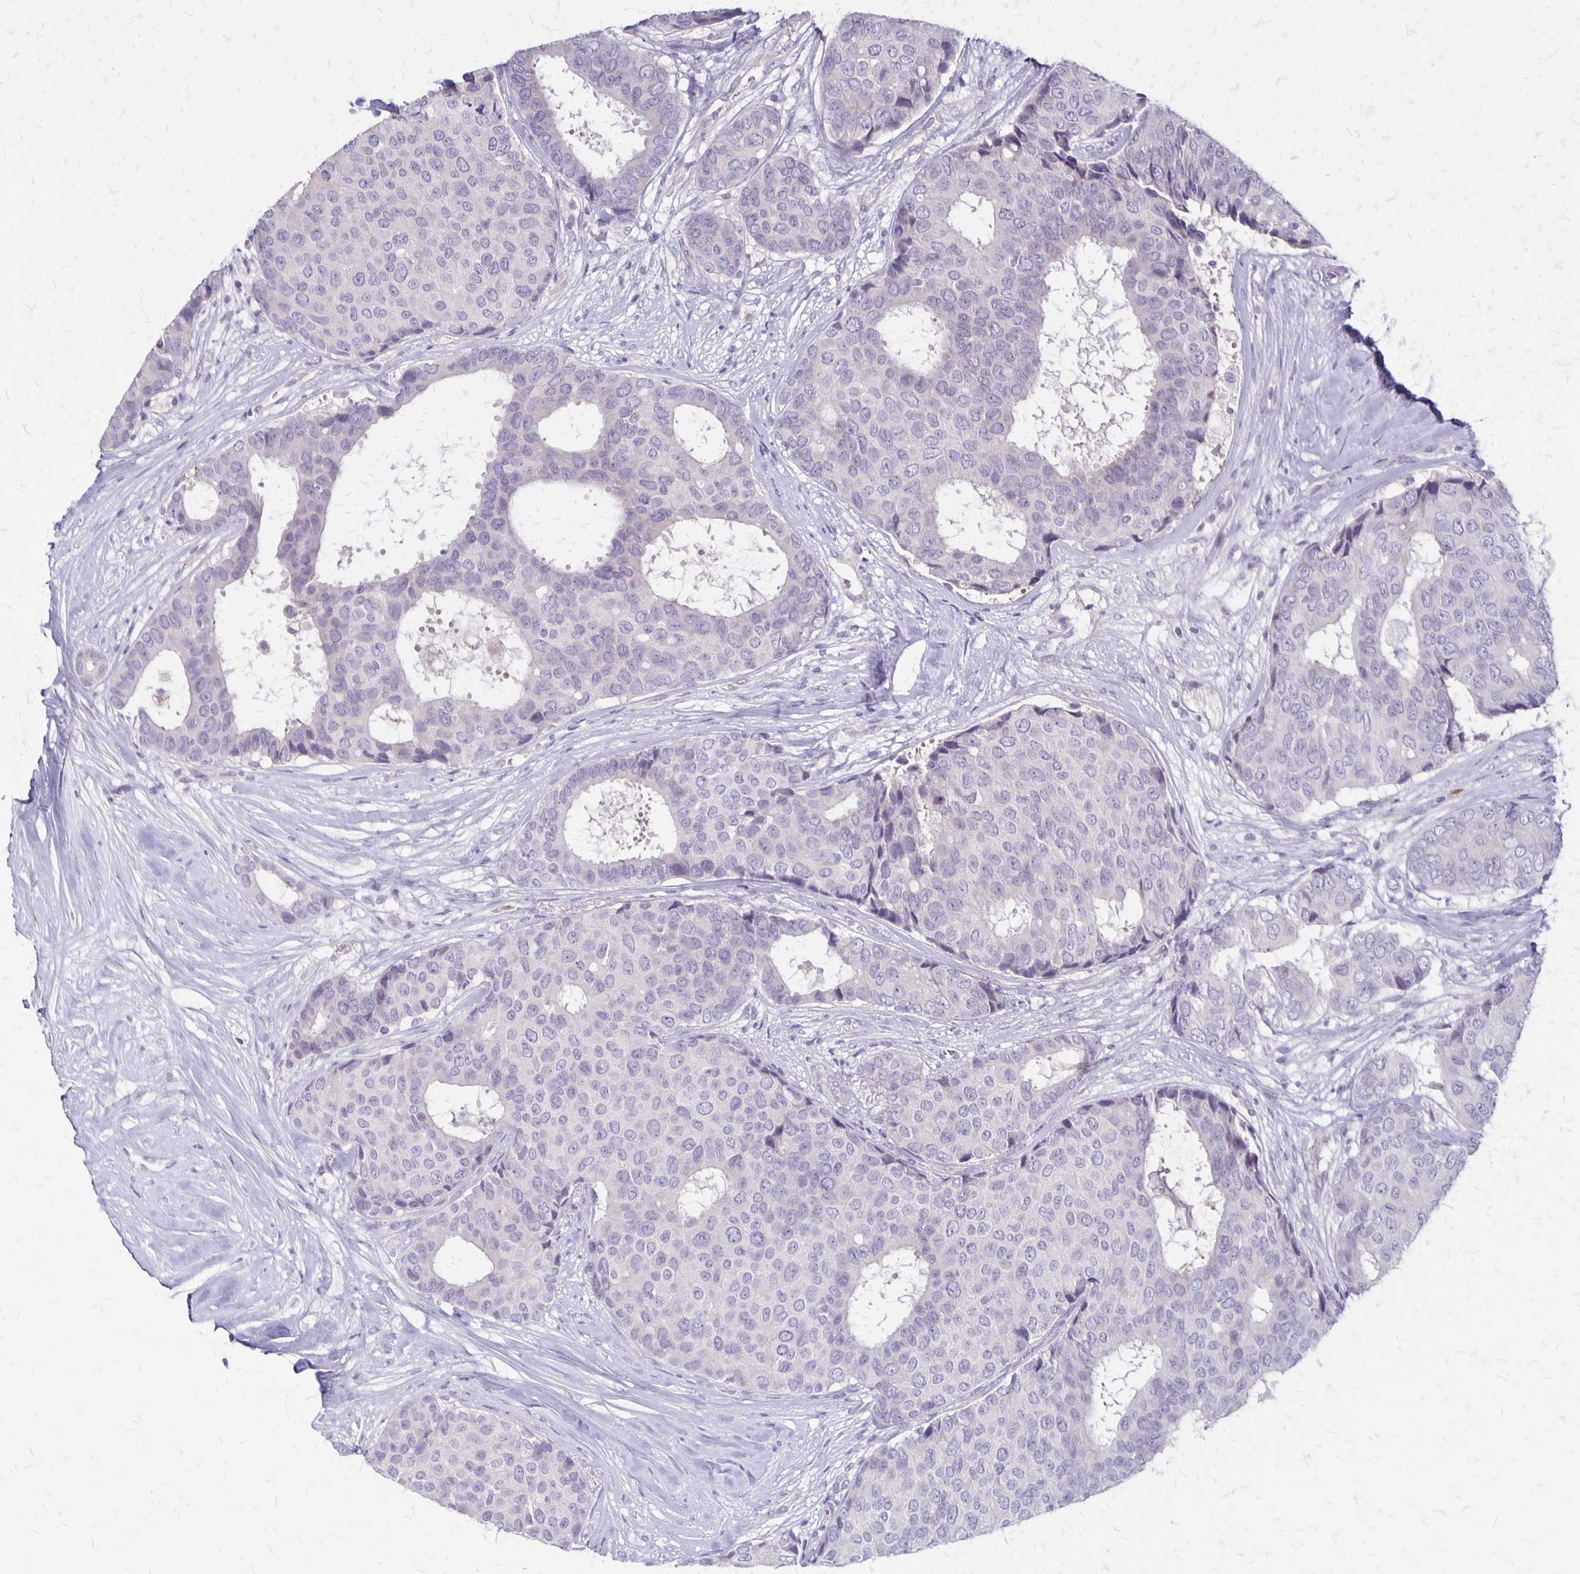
{"staining": {"intensity": "negative", "quantity": "none", "location": "none"}, "tissue": "breast cancer", "cell_type": "Tumor cells", "image_type": "cancer", "snomed": [{"axis": "morphology", "description": "Duct carcinoma"}, {"axis": "topography", "description": "Breast"}], "caption": "The image reveals no significant staining in tumor cells of breast intraductal carcinoma.", "gene": "SEPTIN5", "patient": {"sex": "female", "age": 75}}